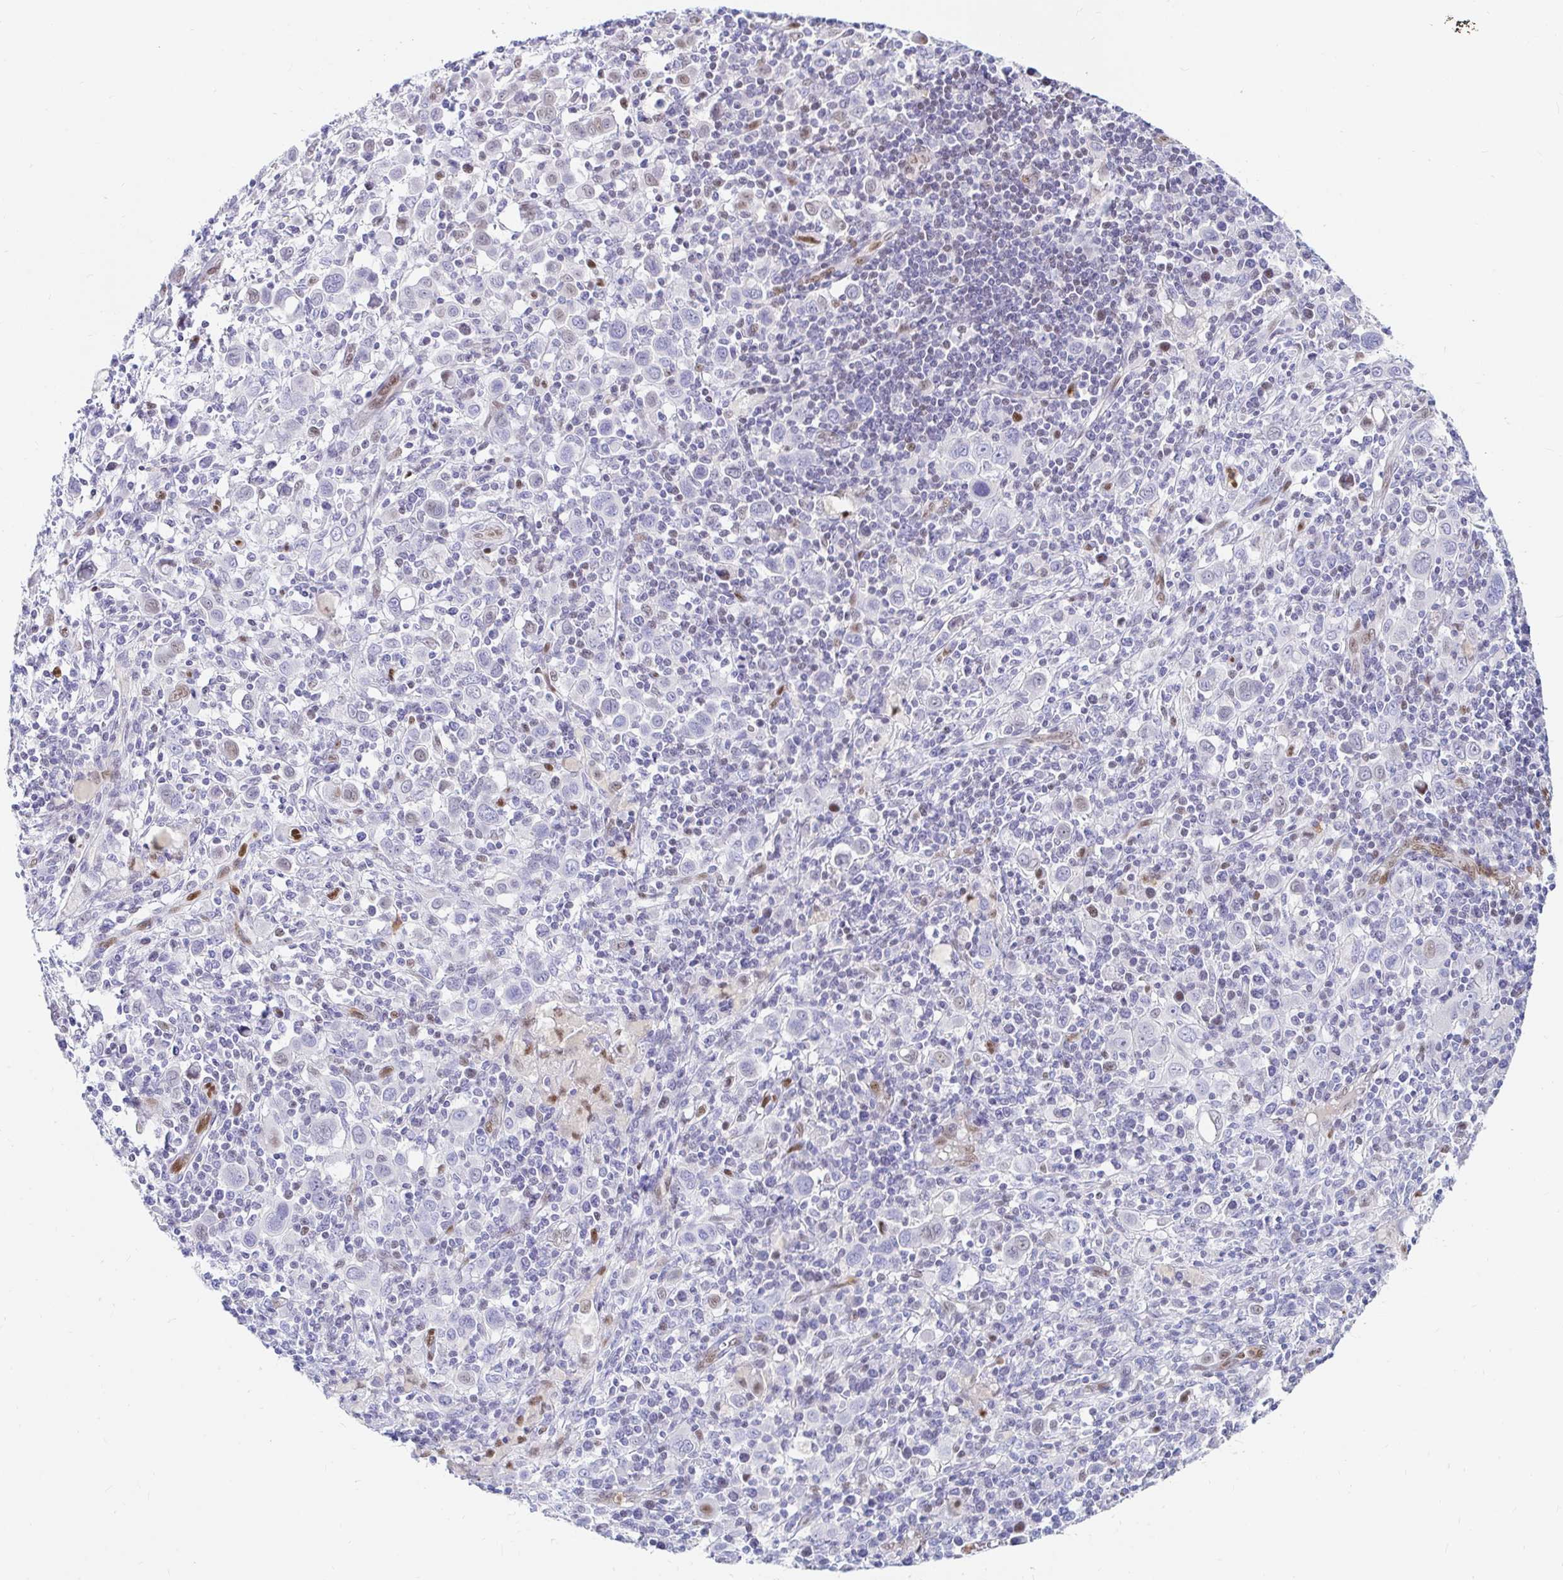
{"staining": {"intensity": "negative", "quantity": "none", "location": "none"}, "tissue": "stomach cancer", "cell_type": "Tumor cells", "image_type": "cancer", "snomed": [{"axis": "morphology", "description": "Adenocarcinoma, NOS"}, {"axis": "topography", "description": "Stomach, upper"}], "caption": "Protein analysis of stomach cancer demonstrates no significant positivity in tumor cells.", "gene": "HINFP", "patient": {"sex": "male", "age": 75}}